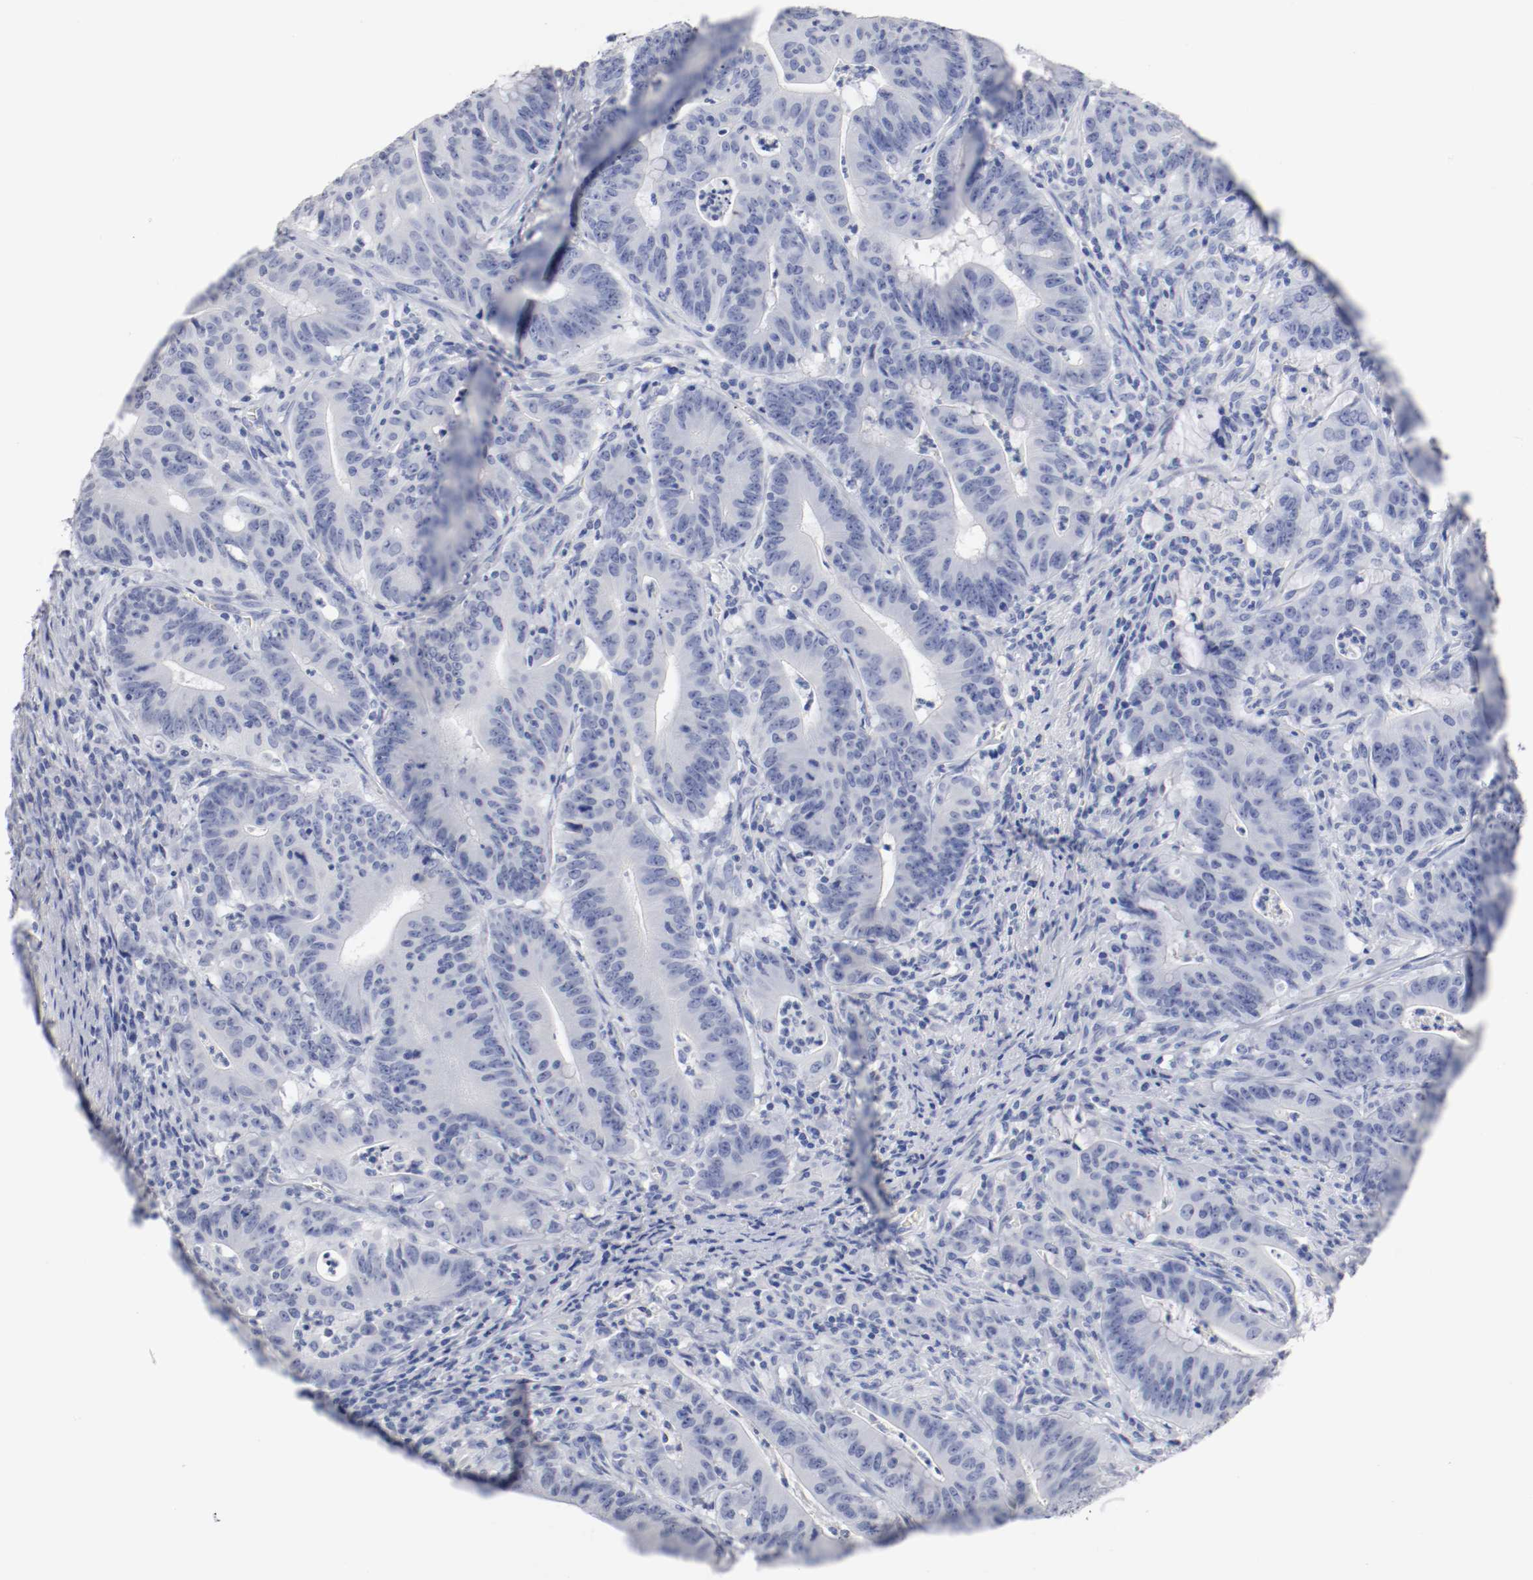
{"staining": {"intensity": "negative", "quantity": "none", "location": "none"}, "tissue": "colorectal cancer", "cell_type": "Tumor cells", "image_type": "cancer", "snomed": [{"axis": "morphology", "description": "Adenocarcinoma, NOS"}, {"axis": "topography", "description": "Colon"}], "caption": "Immunohistochemistry of human colorectal cancer reveals no positivity in tumor cells.", "gene": "GAD1", "patient": {"sex": "male", "age": 45}}